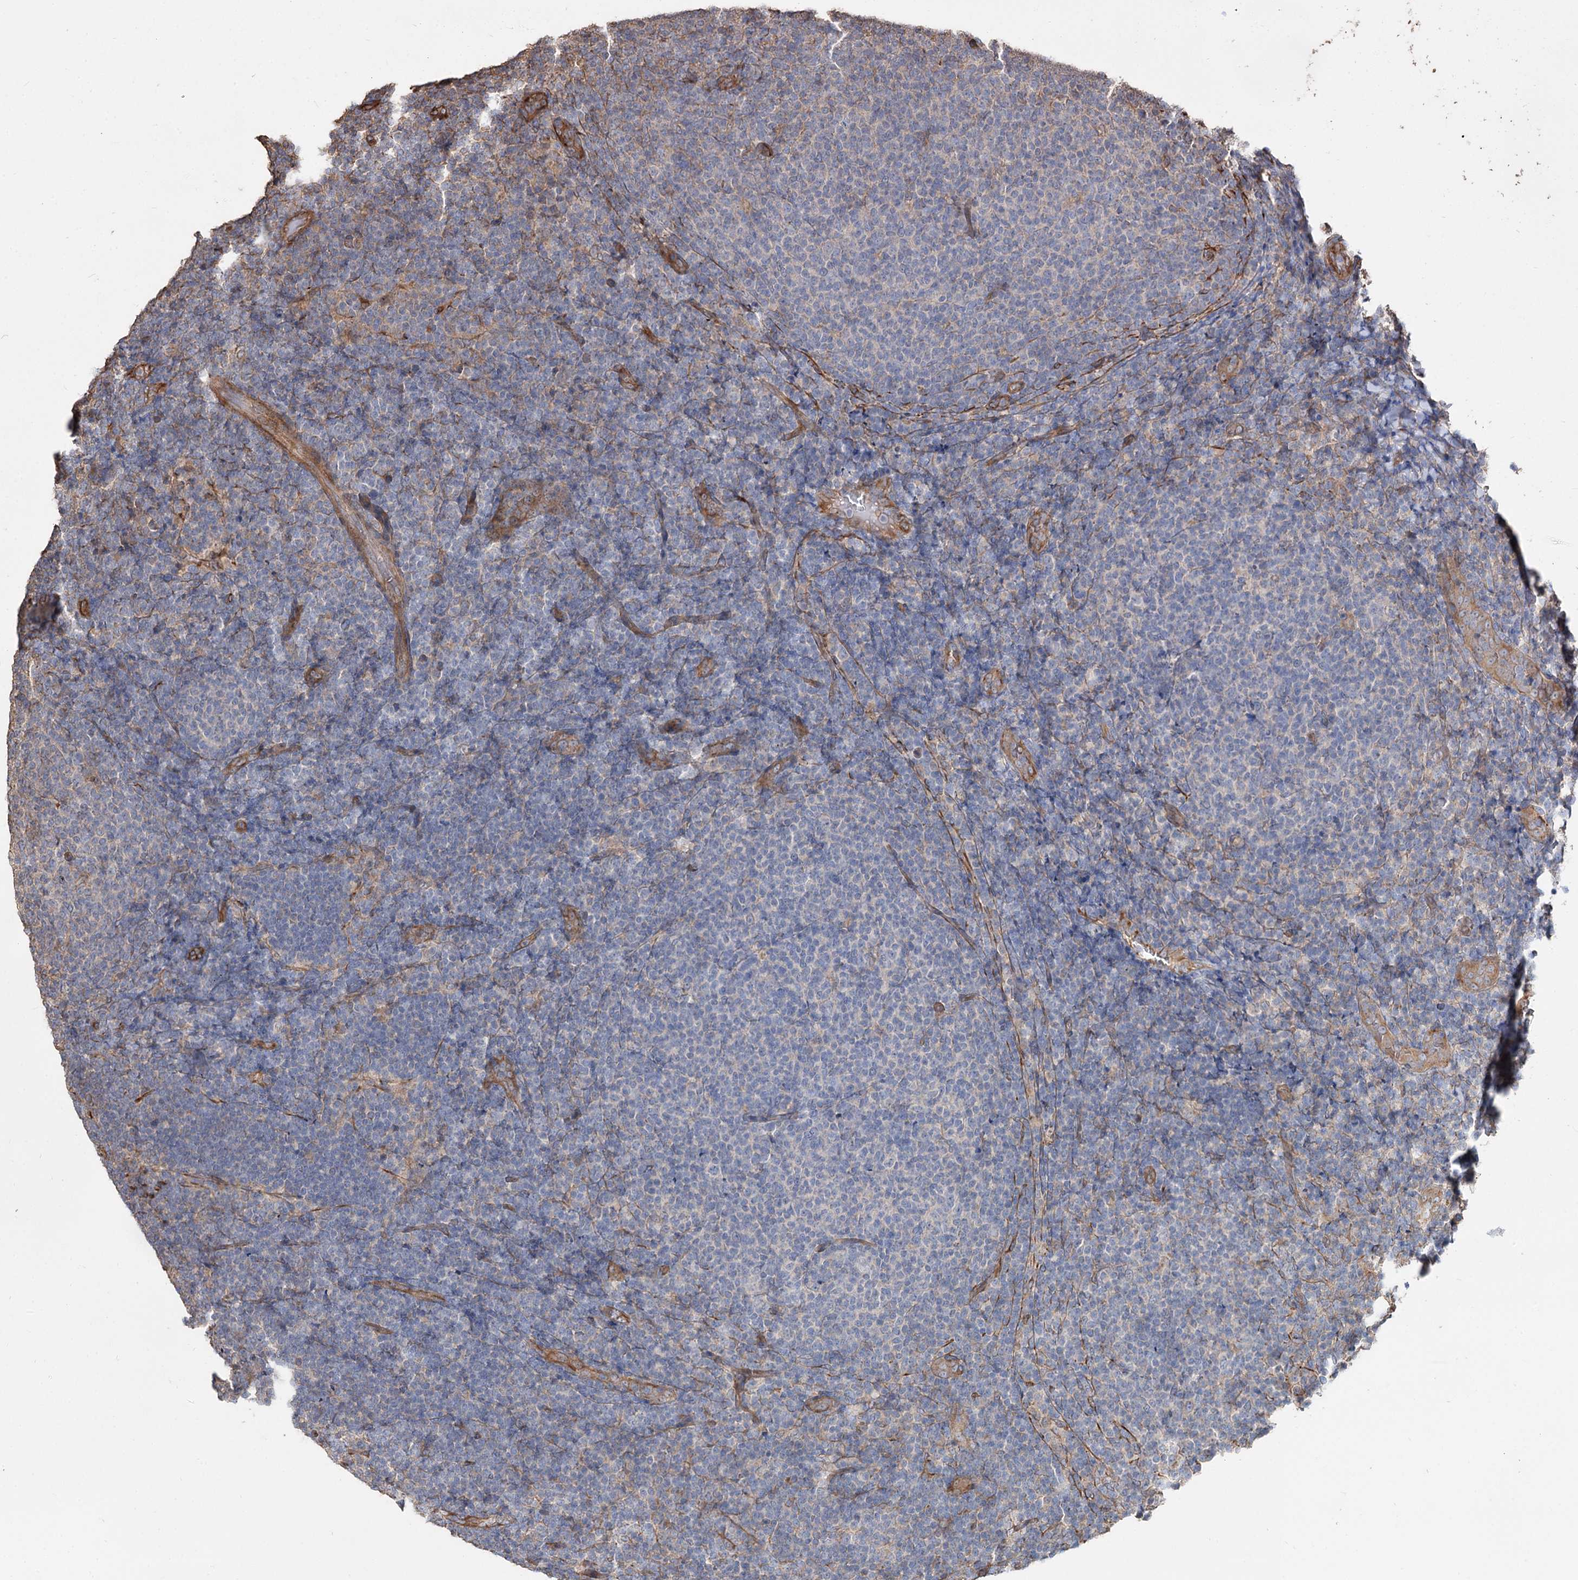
{"staining": {"intensity": "negative", "quantity": "none", "location": "none"}, "tissue": "lymphoma", "cell_type": "Tumor cells", "image_type": "cancer", "snomed": [{"axis": "morphology", "description": "Malignant lymphoma, non-Hodgkin's type, Low grade"}, {"axis": "topography", "description": "Lymph node"}], "caption": "A histopathology image of lymphoma stained for a protein reveals no brown staining in tumor cells.", "gene": "SPART", "patient": {"sex": "male", "age": 66}}